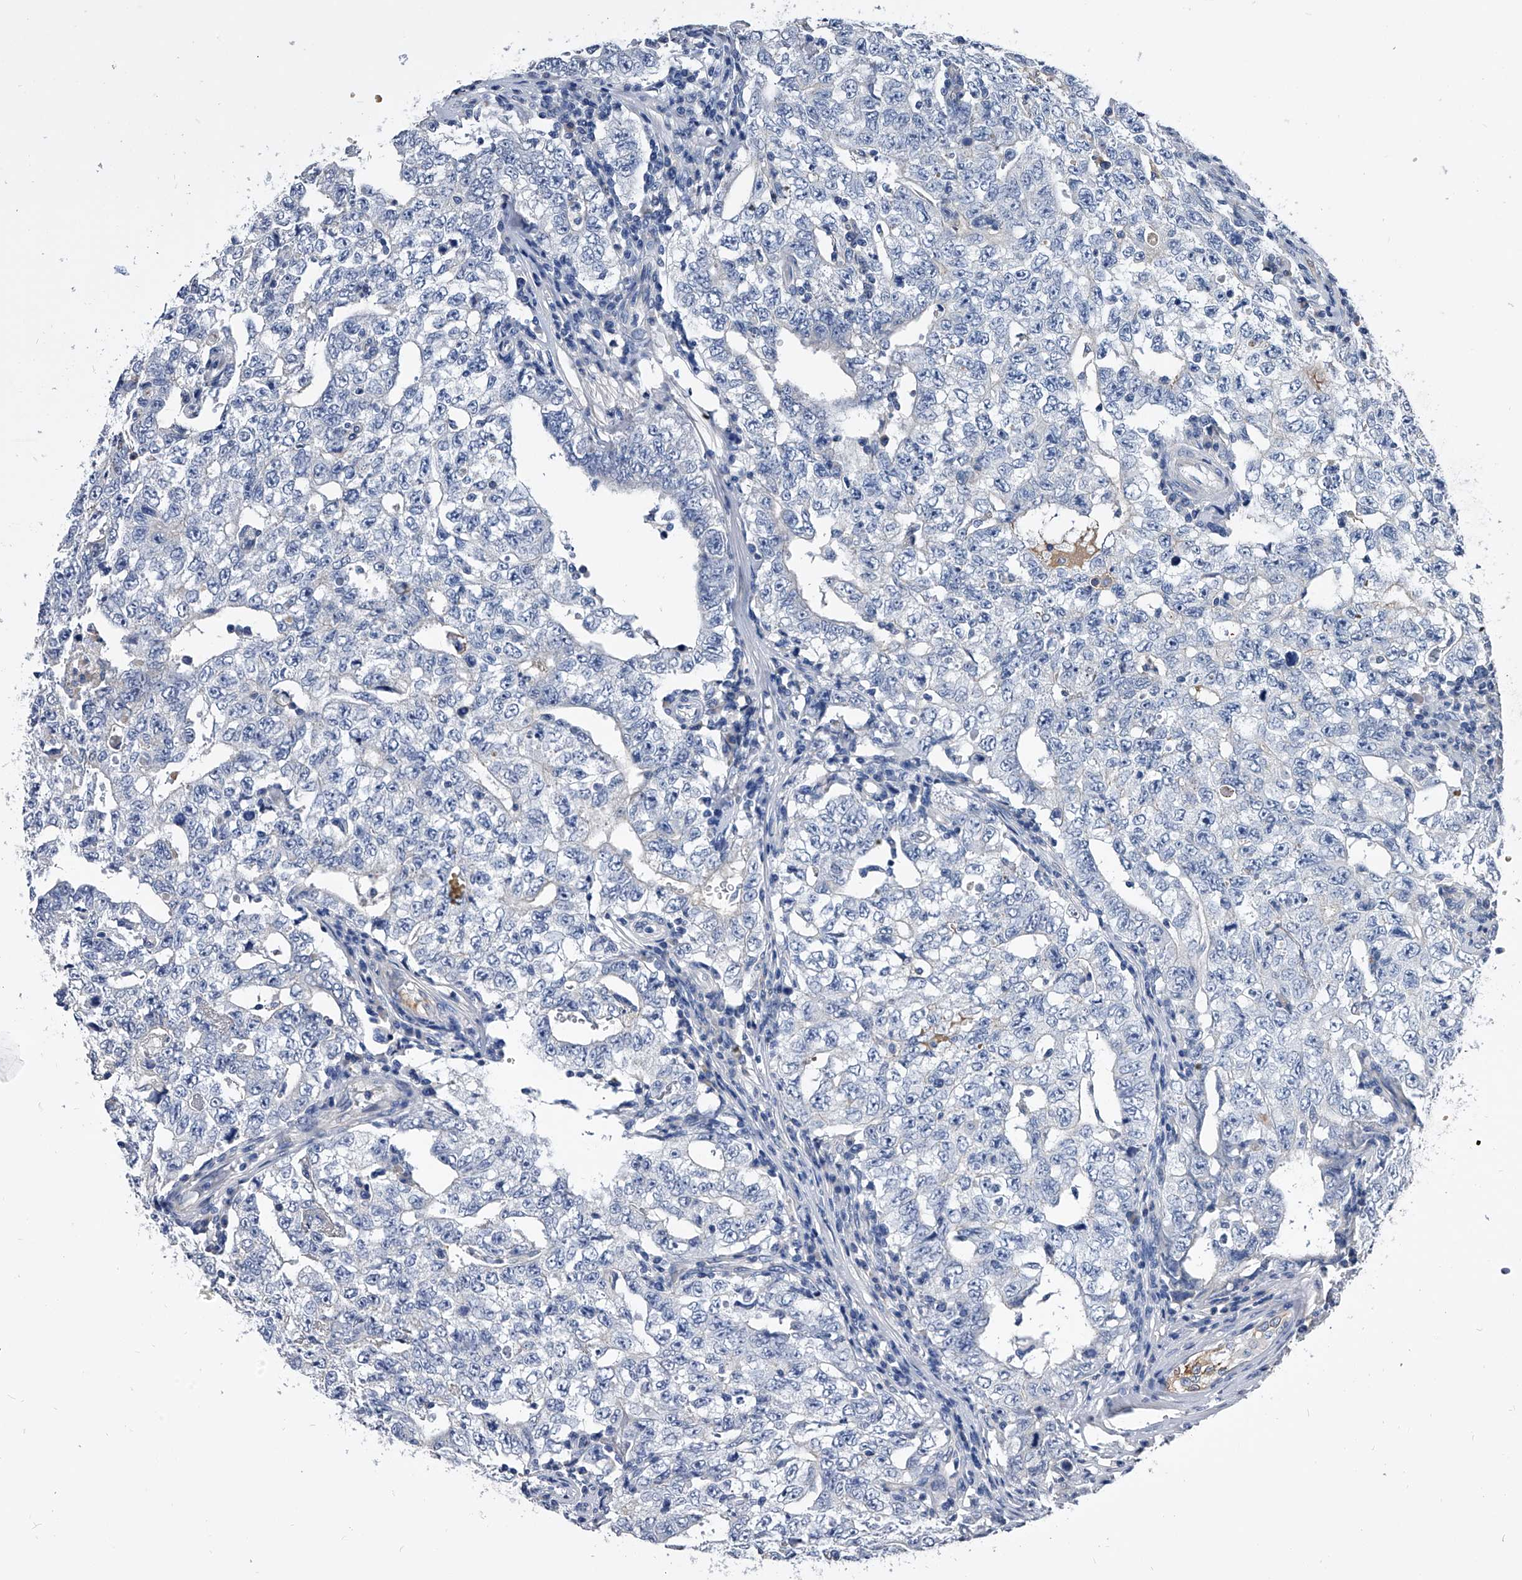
{"staining": {"intensity": "negative", "quantity": "none", "location": "none"}, "tissue": "testis cancer", "cell_type": "Tumor cells", "image_type": "cancer", "snomed": [{"axis": "morphology", "description": "Carcinoma, Embryonal, NOS"}, {"axis": "topography", "description": "Testis"}], "caption": "An IHC photomicrograph of testis embryonal carcinoma is shown. There is no staining in tumor cells of testis embryonal carcinoma. (IHC, brightfield microscopy, high magnification).", "gene": "EFCAB7", "patient": {"sex": "male", "age": 26}}